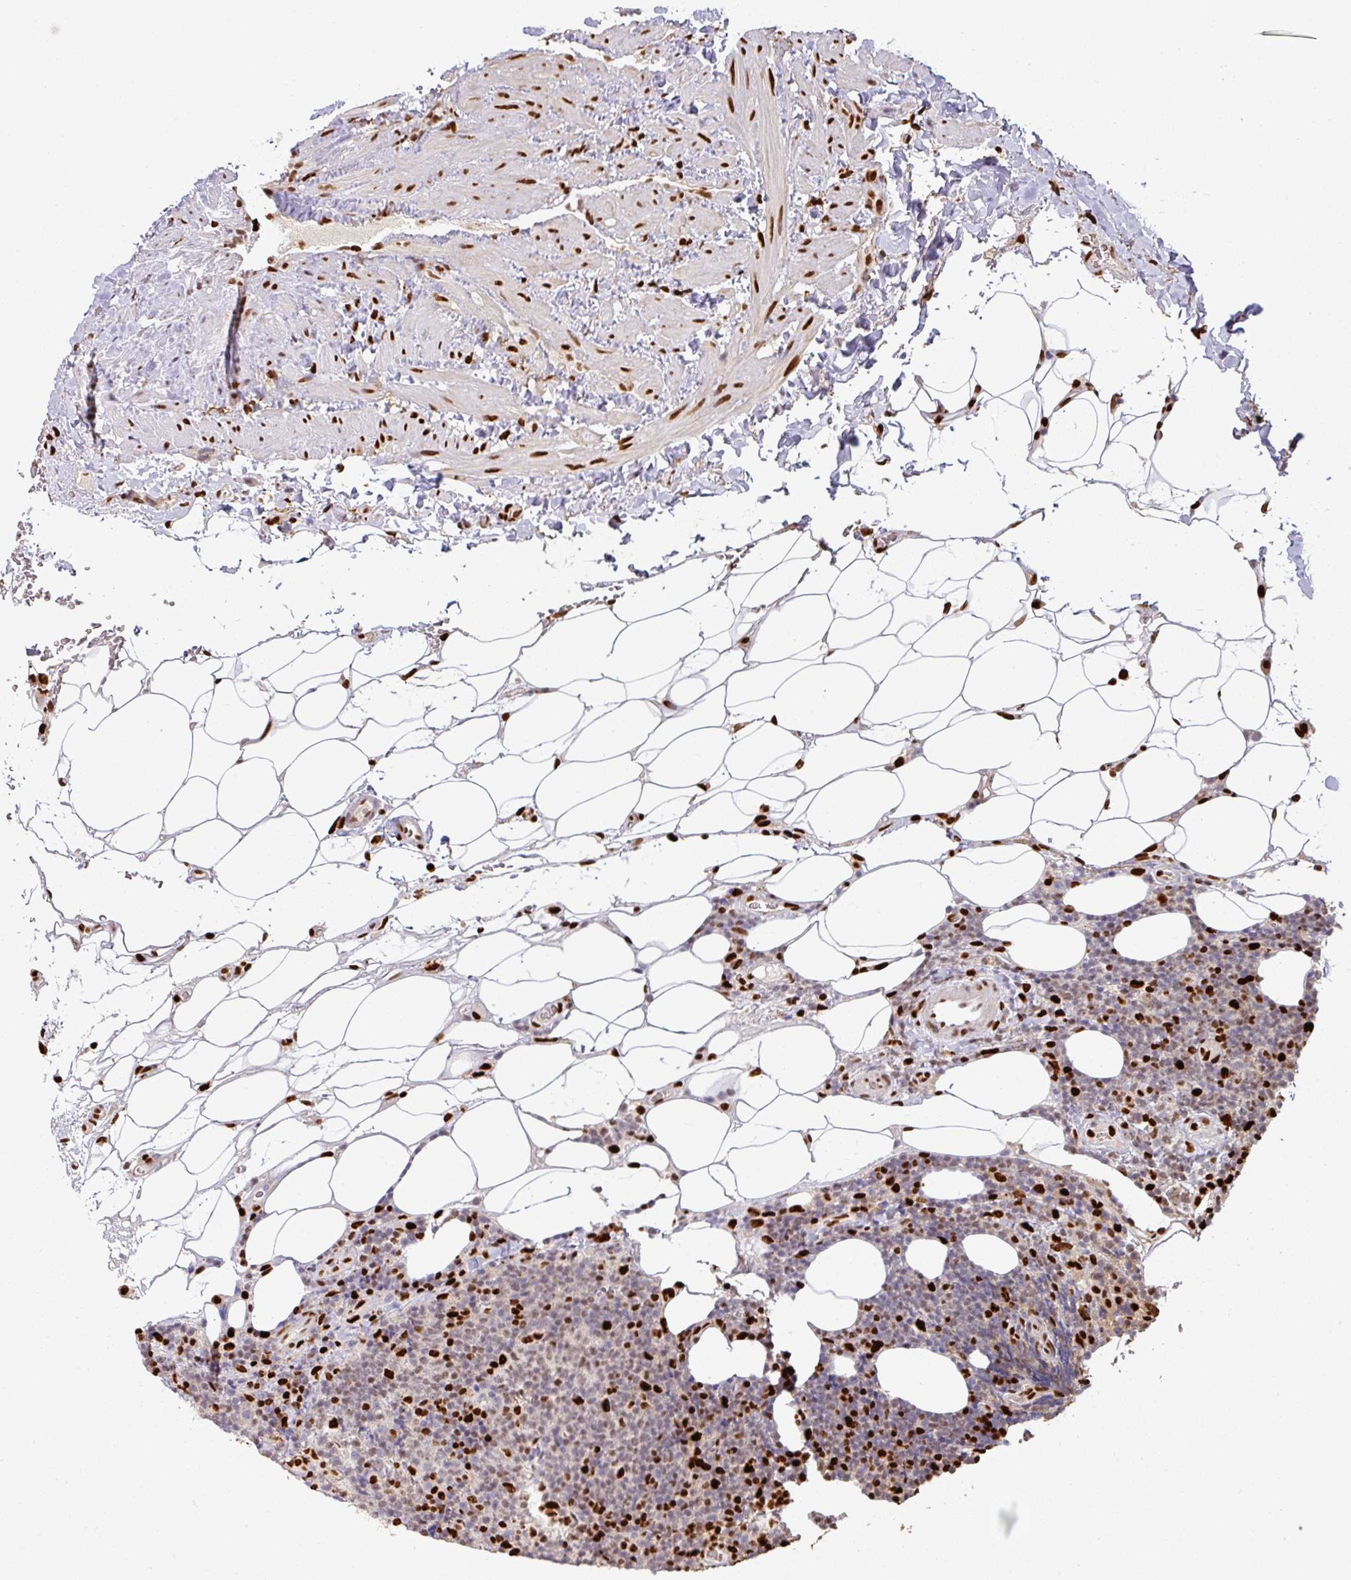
{"staining": {"intensity": "strong", "quantity": "<25%", "location": "nuclear"}, "tissue": "lymphoma", "cell_type": "Tumor cells", "image_type": "cancer", "snomed": [{"axis": "morphology", "description": "Malignant lymphoma, non-Hodgkin's type, Low grade"}, {"axis": "topography", "description": "Lymph node"}], "caption": "Approximately <25% of tumor cells in lymphoma exhibit strong nuclear protein staining as visualized by brown immunohistochemical staining.", "gene": "SAMHD1", "patient": {"sex": "male", "age": 66}}